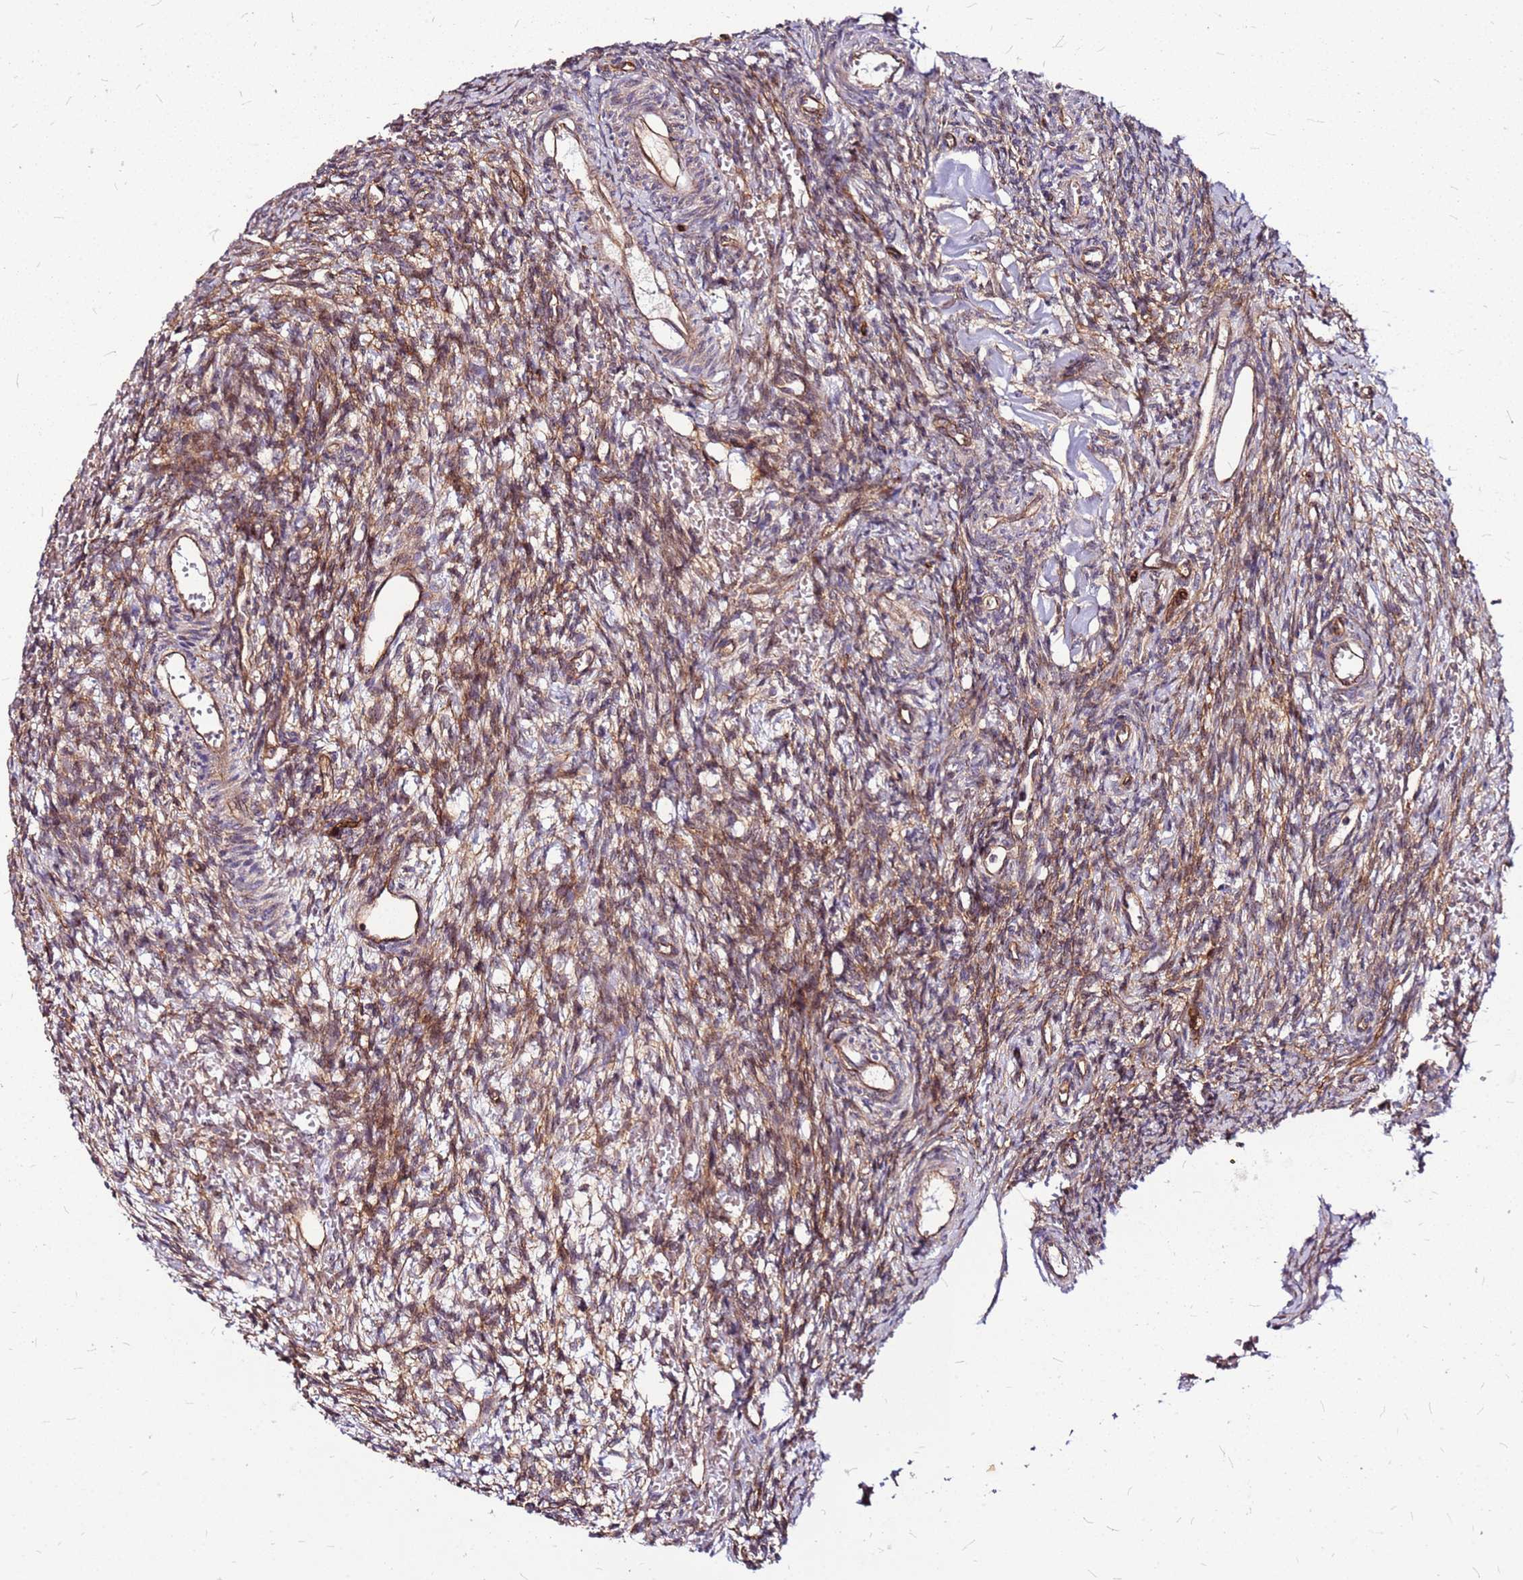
{"staining": {"intensity": "moderate", "quantity": ">75%", "location": "cytoplasmic/membranous,nuclear"}, "tissue": "ovary", "cell_type": "Ovarian stroma cells", "image_type": "normal", "snomed": [{"axis": "morphology", "description": "Normal tissue, NOS"}, {"axis": "topography", "description": "Ovary"}], "caption": "This image demonstrates normal ovary stained with IHC to label a protein in brown. The cytoplasmic/membranous,nuclear of ovarian stroma cells show moderate positivity for the protein. Nuclei are counter-stained blue.", "gene": "TOPAZ1", "patient": {"sex": "female", "age": 39}}